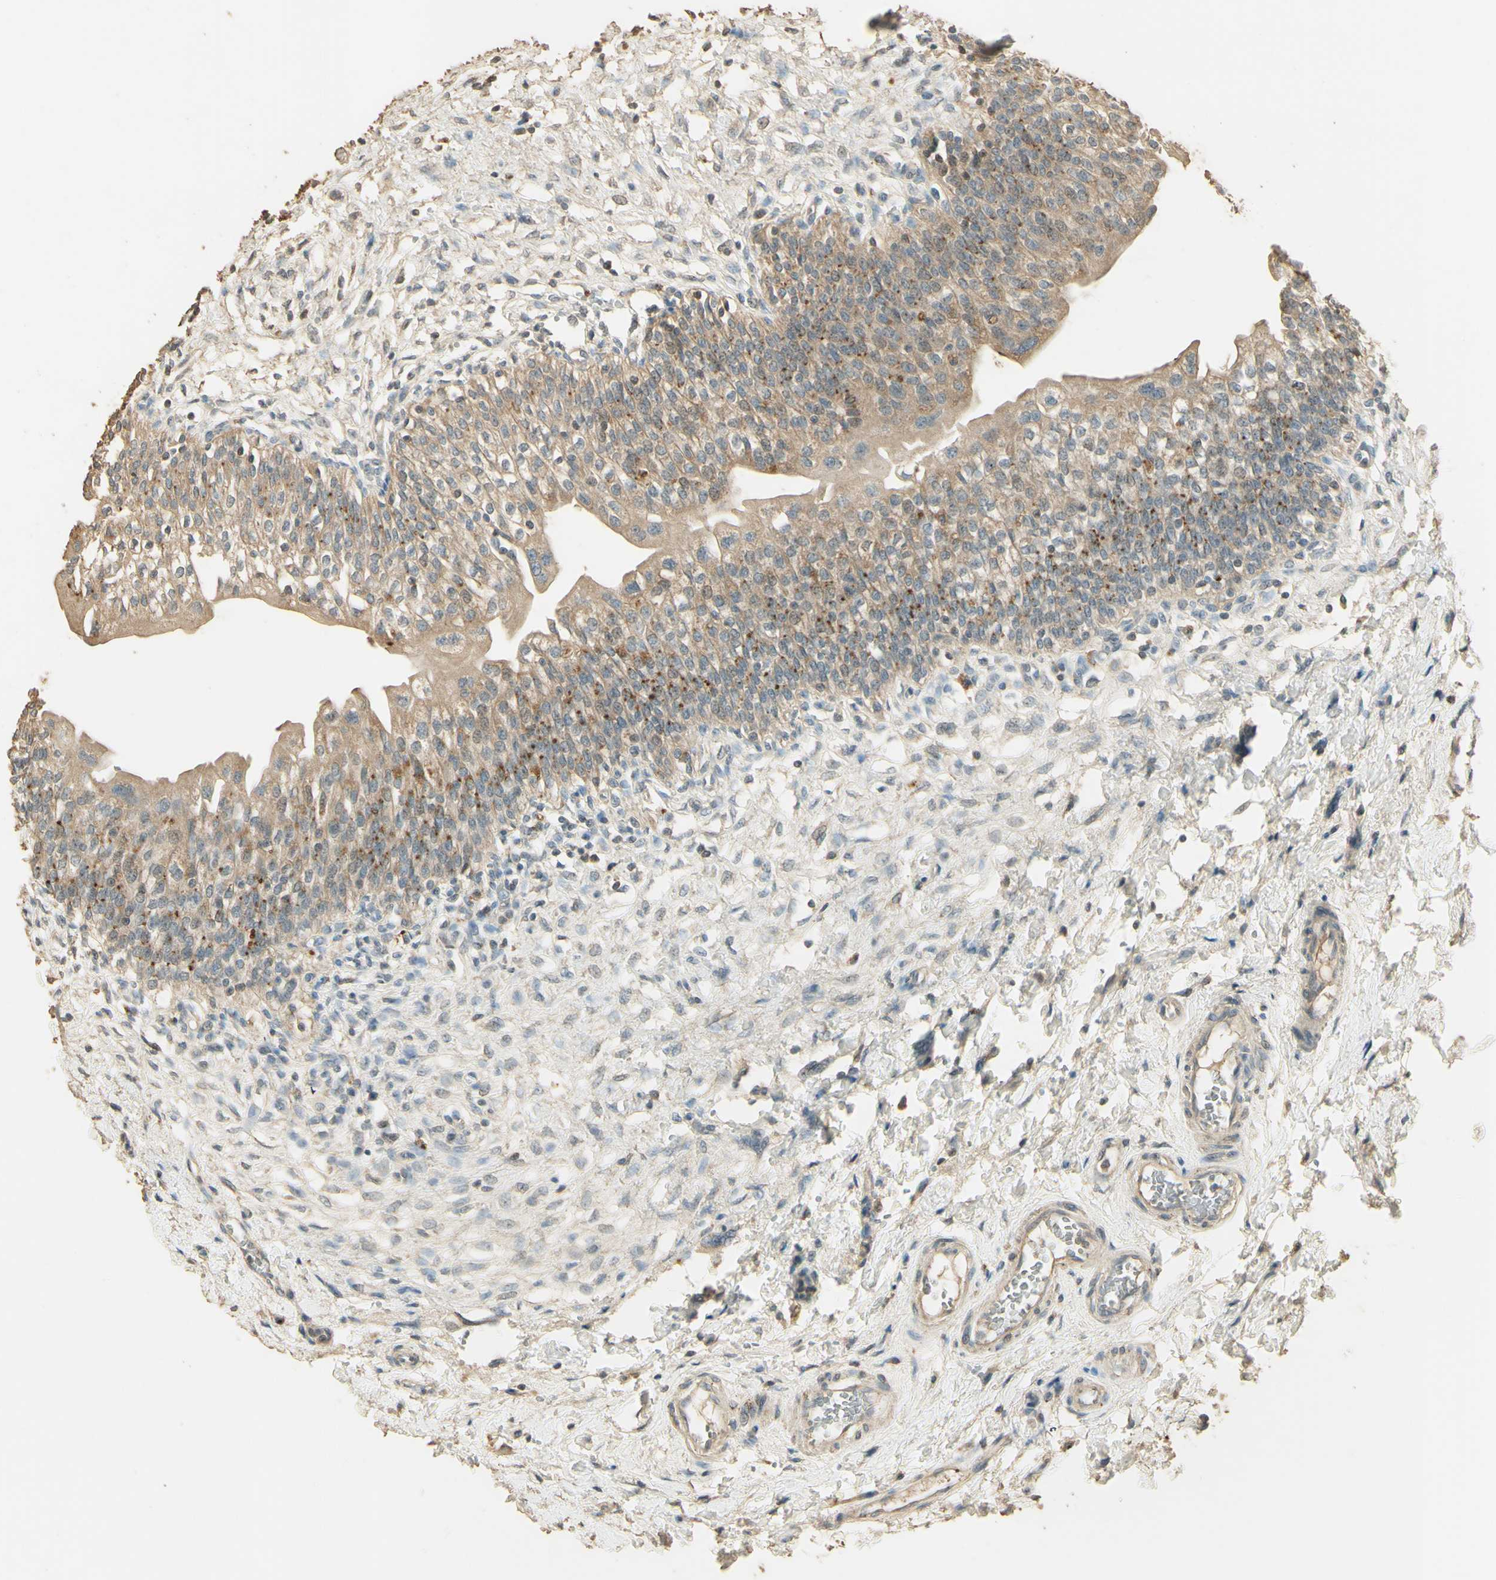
{"staining": {"intensity": "moderate", "quantity": "25%-75%", "location": "cytoplasmic/membranous"}, "tissue": "urinary bladder", "cell_type": "Urothelial cells", "image_type": "normal", "snomed": [{"axis": "morphology", "description": "Normal tissue, NOS"}, {"axis": "topography", "description": "Urinary bladder"}], "caption": "Approximately 25%-75% of urothelial cells in normal human urinary bladder demonstrate moderate cytoplasmic/membranous protein positivity as visualized by brown immunohistochemical staining.", "gene": "ARHGEF17", "patient": {"sex": "male", "age": 55}}